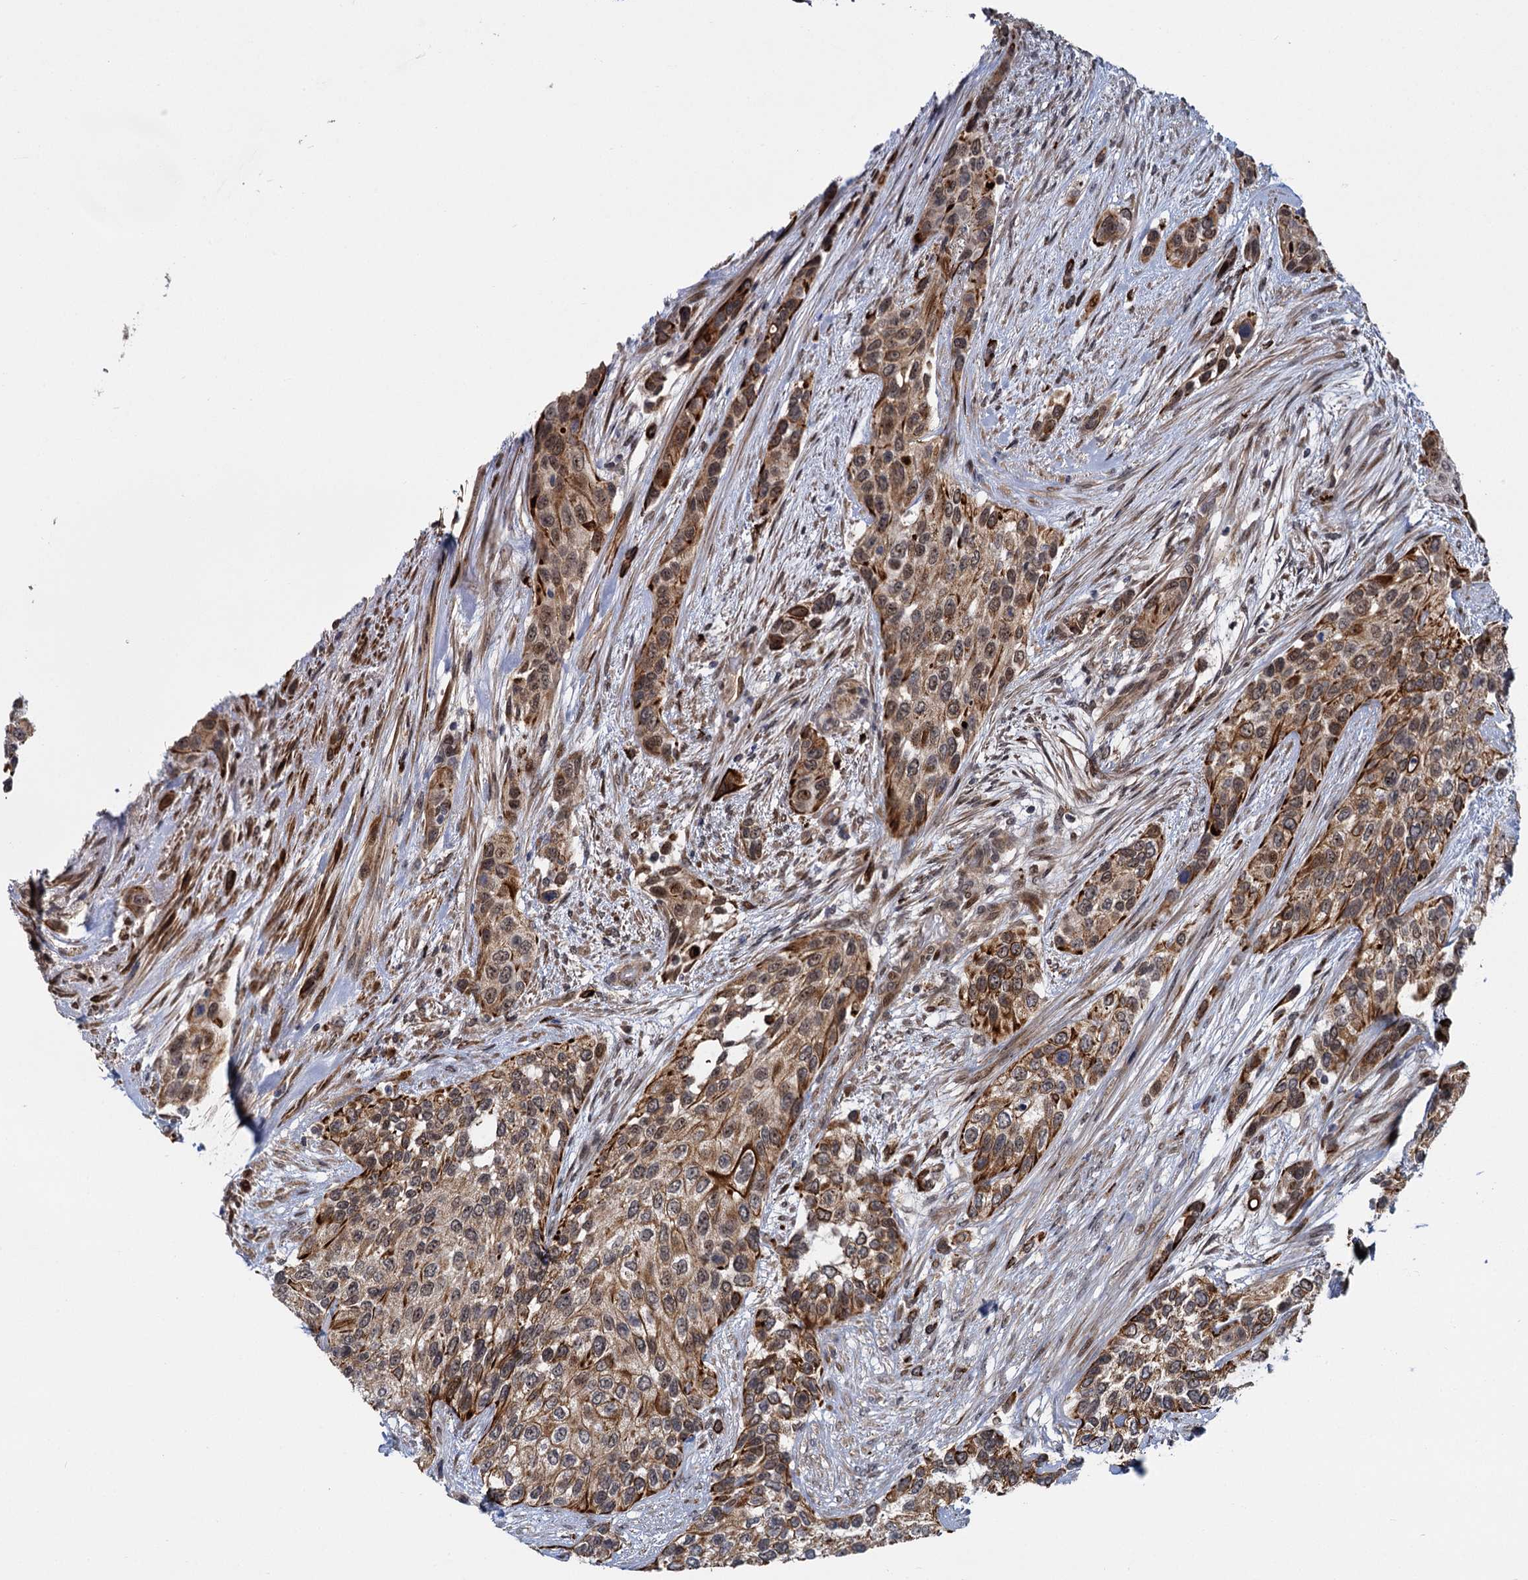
{"staining": {"intensity": "moderate", "quantity": ">75%", "location": "cytoplasmic/membranous,nuclear"}, "tissue": "urothelial cancer", "cell_type": "Tumor cells", "image_type": "cancer", "snomed": [{"axis": "morphology", "description": "Normal tissue, NOS"}, {"axis": "morphology", "description": "Urothelial carcinoma, High grade"}, {"axis": "topography", "description": "Vascular tissue"}, {"axis": "topography", "description": "Urinary bladder"}], "caption": "This is a micrograph of IHC staining of urothelial carcinoma (high-grade), which shows moderate staining in the cytoplasmic/membranous and nuclear of tumor cells.", "gene": "GAL3ST4", "patient": {"sex": "female", "age": 56}}